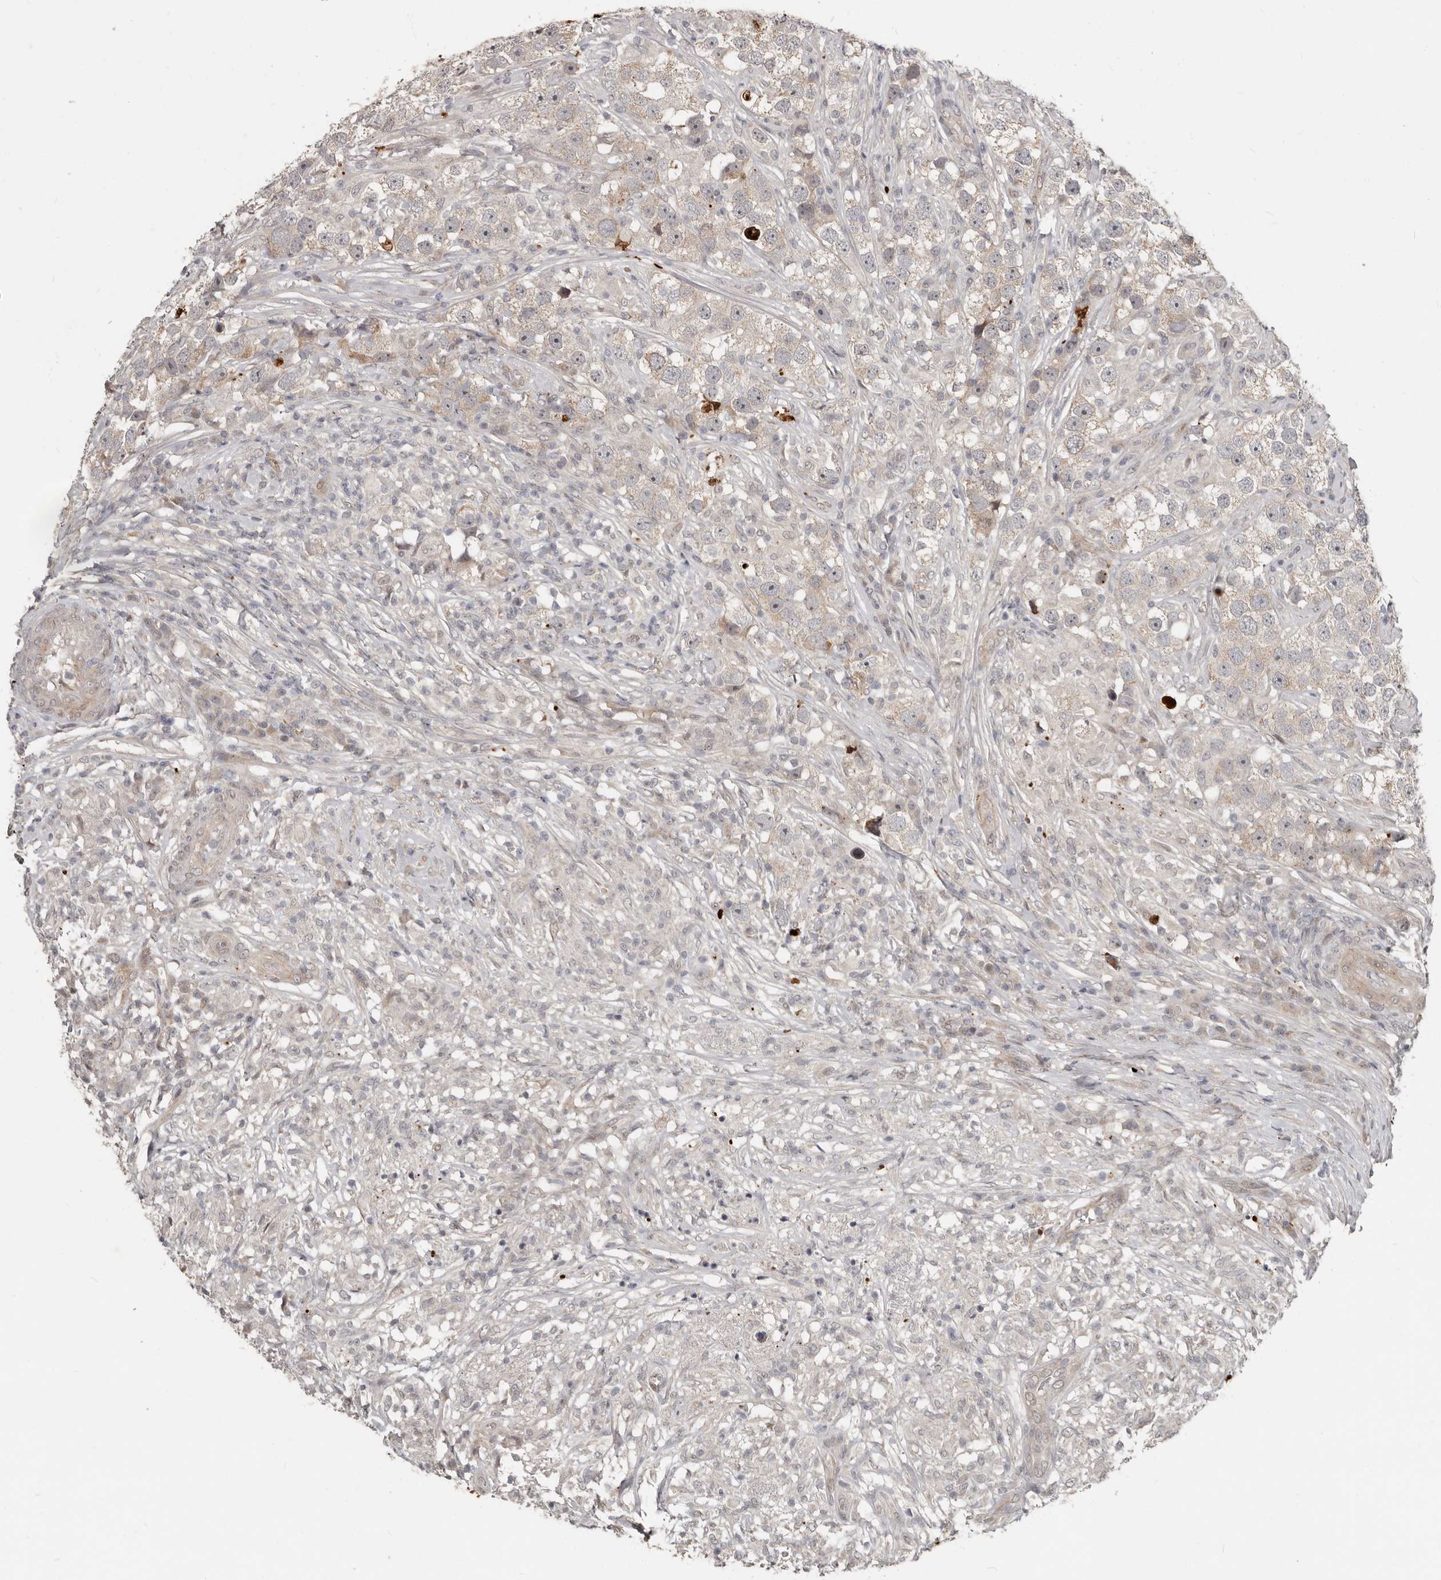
{"staining": {"intensity": "negative", "quantity": "none", "location": "none"}, "tissue": "testis cancer", "cell_type": "Tumor cells", "image_type": "cancer", "snomed": [{"axis": "morphology", "description": "Seminoma, NOS"}, {"axis": "topography", "description": "Testis"}], "caption": "A histopathology image of human seminoma (testis) is negative for staining in tumor cells. (Brightfield microscopy of DAB (3,3'-diaminobenzidine) IHC at high magnification).", "gene": "APOL6", "patient": {"sex": "male", "age": 49}}